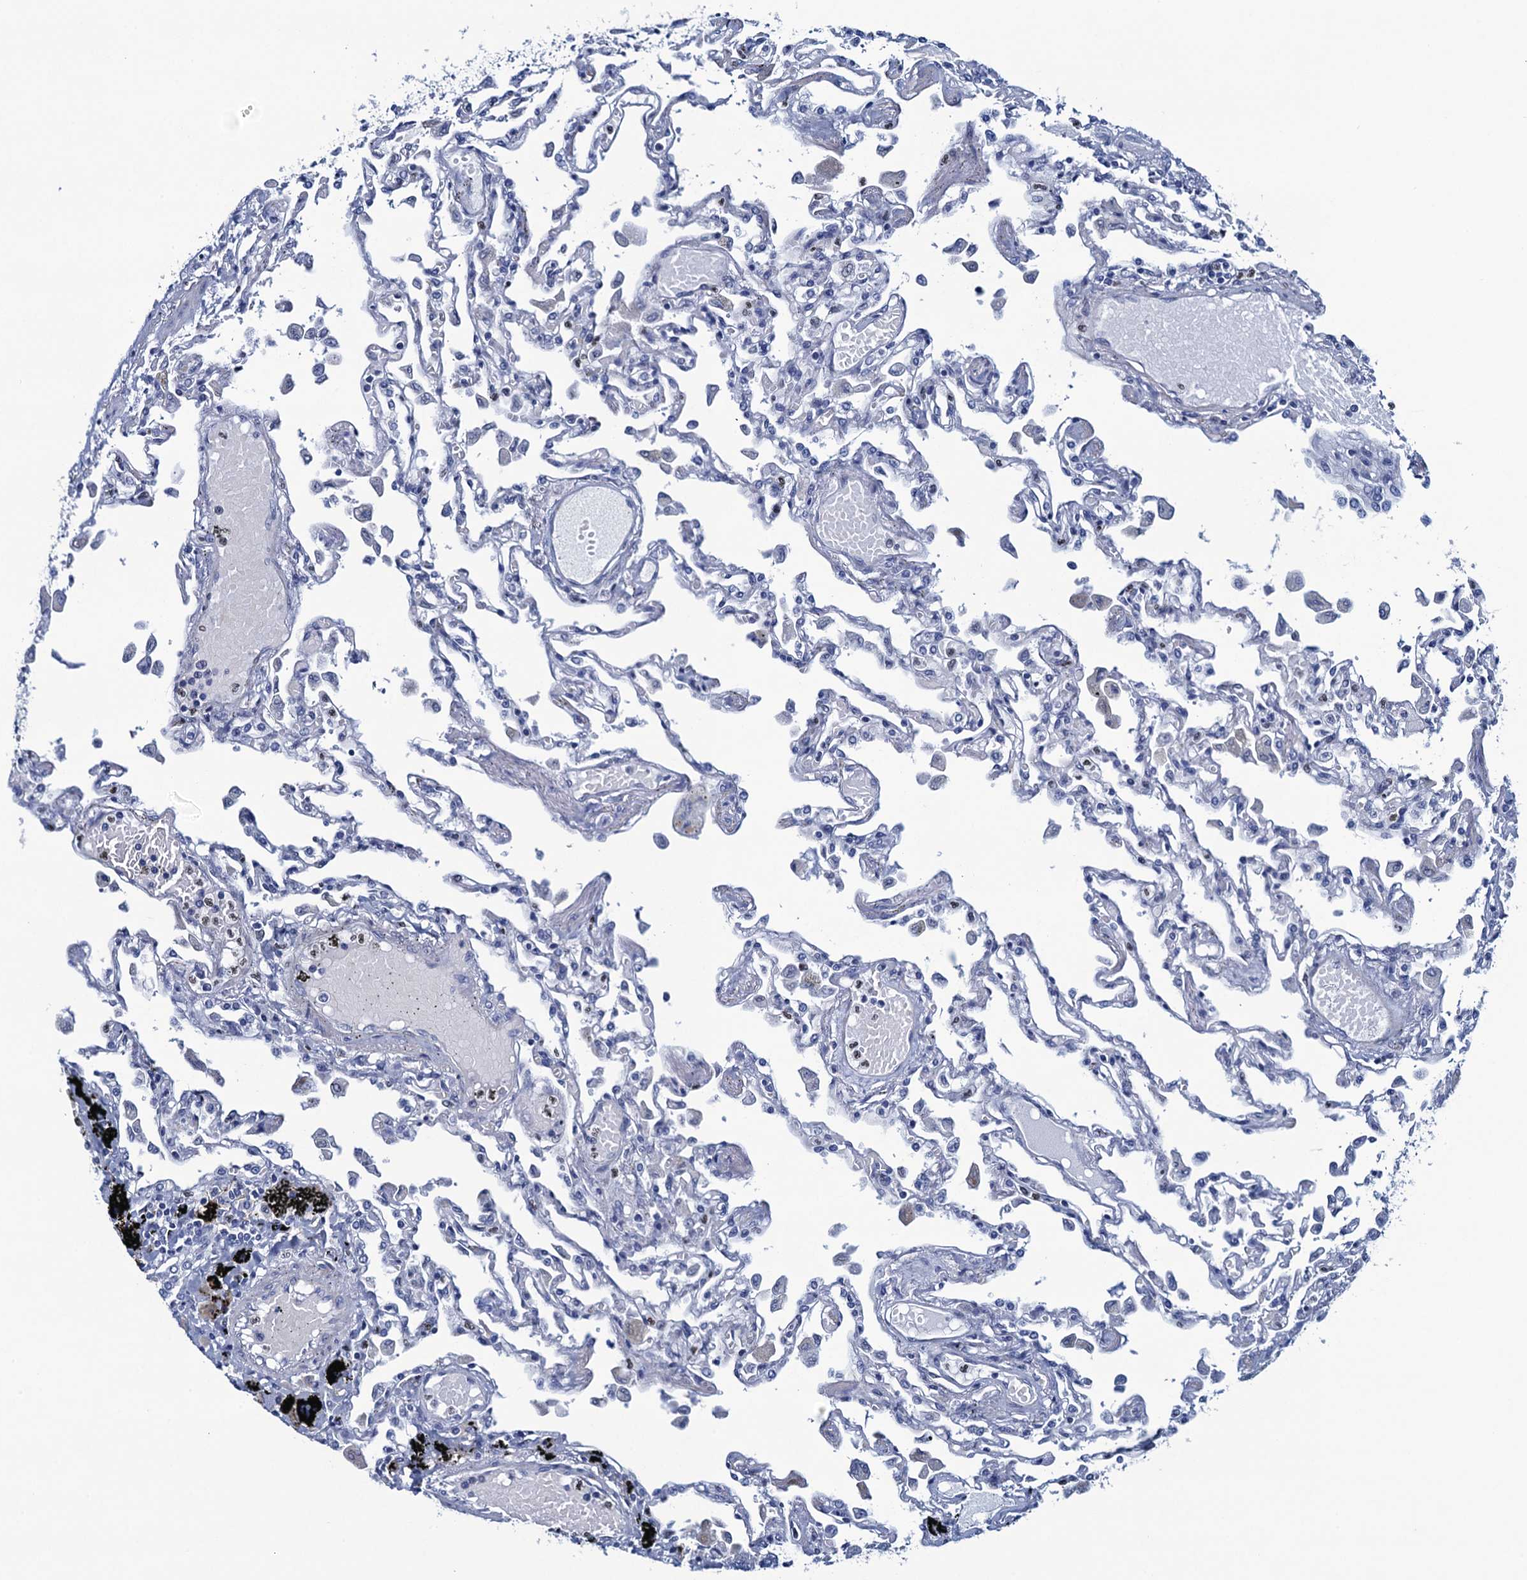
{"staining": {"intensity": "negative", "quantity": "none", "location": "none"}, "tissue": "lung", "cell_type": "Alveolar cells", "image_type": "normal", "snomed": [{"axis": "morphology", "description": "Normal tissue, NOS"}, {"axis": "topography", "description": "Bronchus"}, {"axis": "topography", "description": "Lung"}], "caption": "This is a histopathology image of immunohistochemistry staining of normal lung, which shows no positivity in alveolar cells.", "gene": "RHCG", "patient": {"sex": "female", "age": 49}}